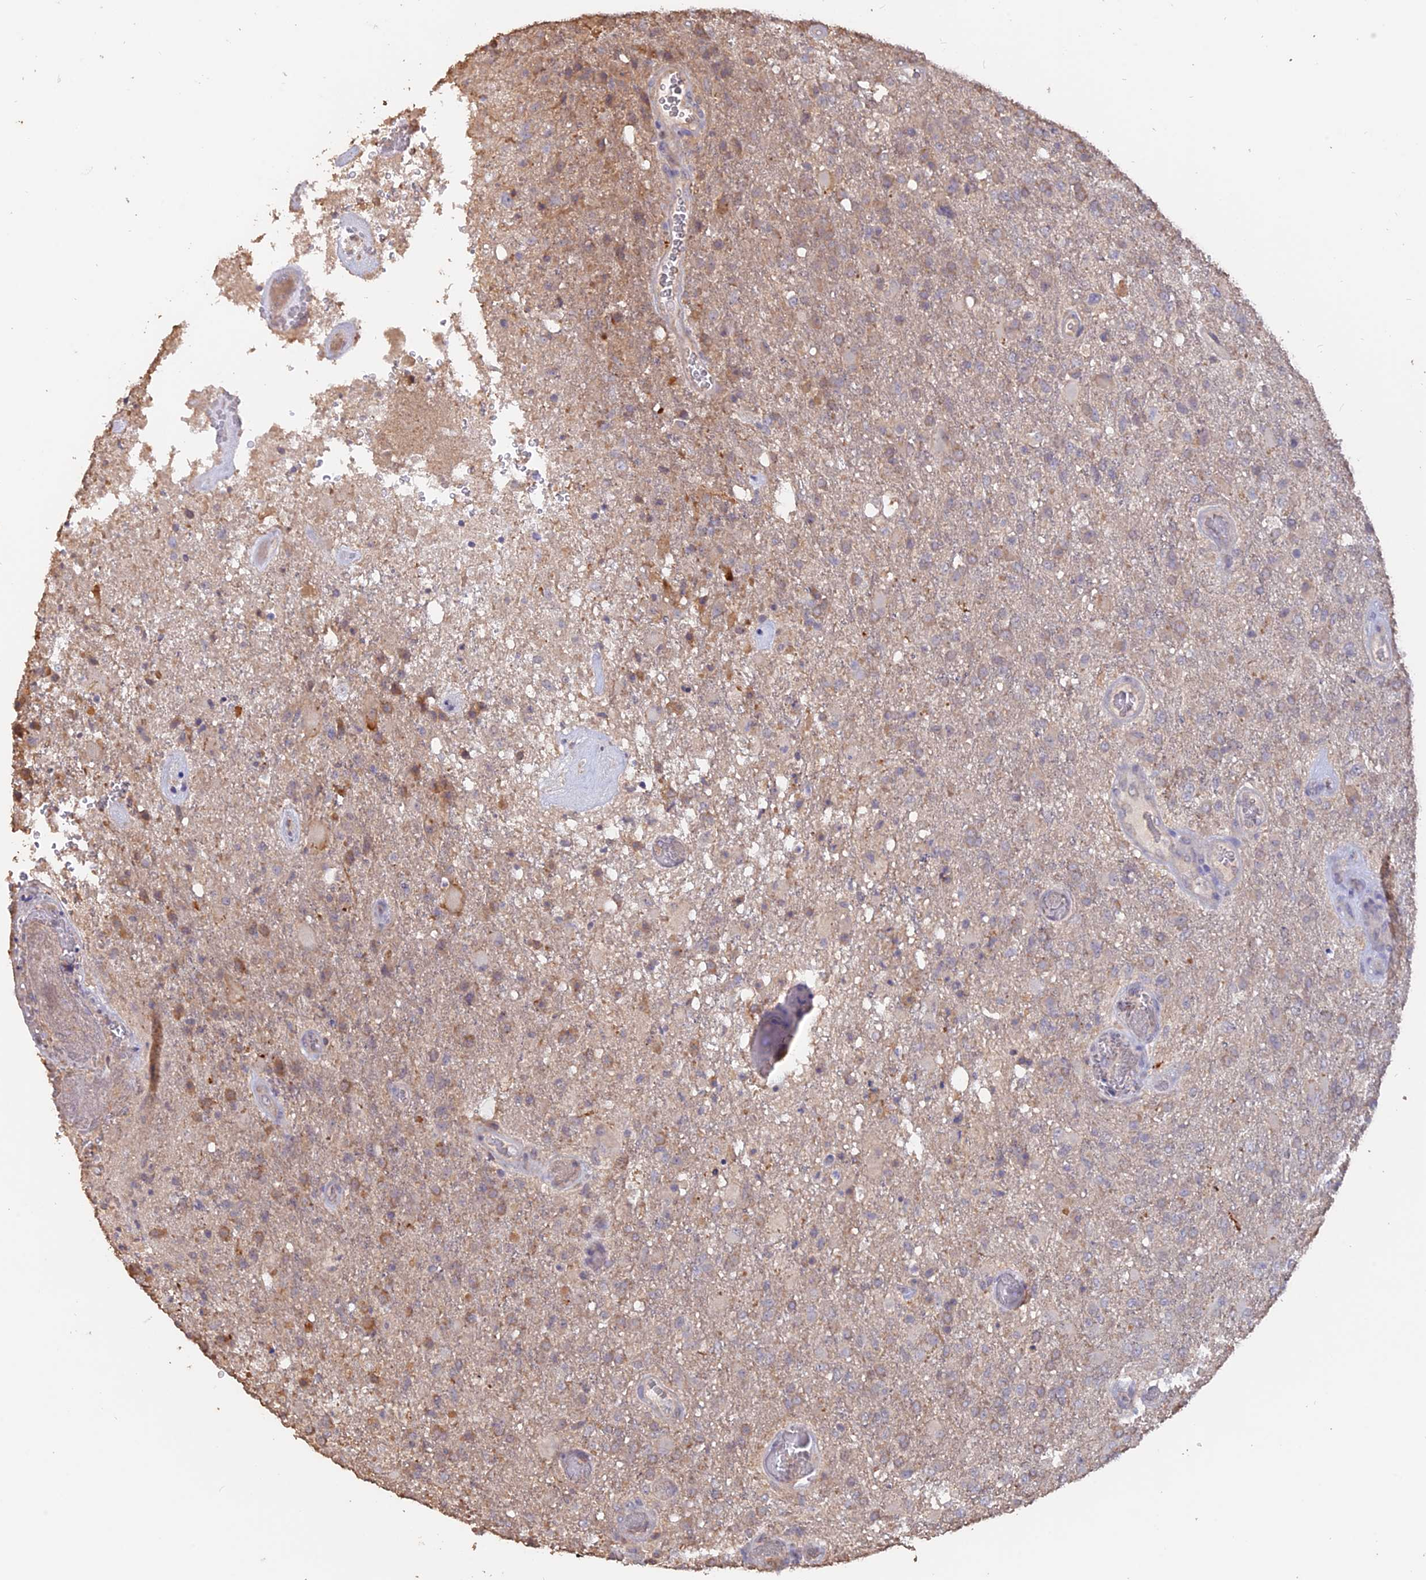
{"staining": {"intensity": "negative", "quantity": "none", "location": "none"}, "tissue": "glioma", "cell_type": "Tumor cells", "image_type": "cancer", "snomed": [{"axis": "morphology", "description": "Glioma, malignant, High grade"}, {"axis": "topography", "description": "Brain"}], "caption": "Immunohistochemistry image of neoplastic tissue: glioma stained with DAB exhibits no significant protein positivity in tumor cells. (DAB IHC visualized using brightfield microscopy, high magnification).", "gene": "LAYN", "patient": {"sex": "female", "age": 74}}